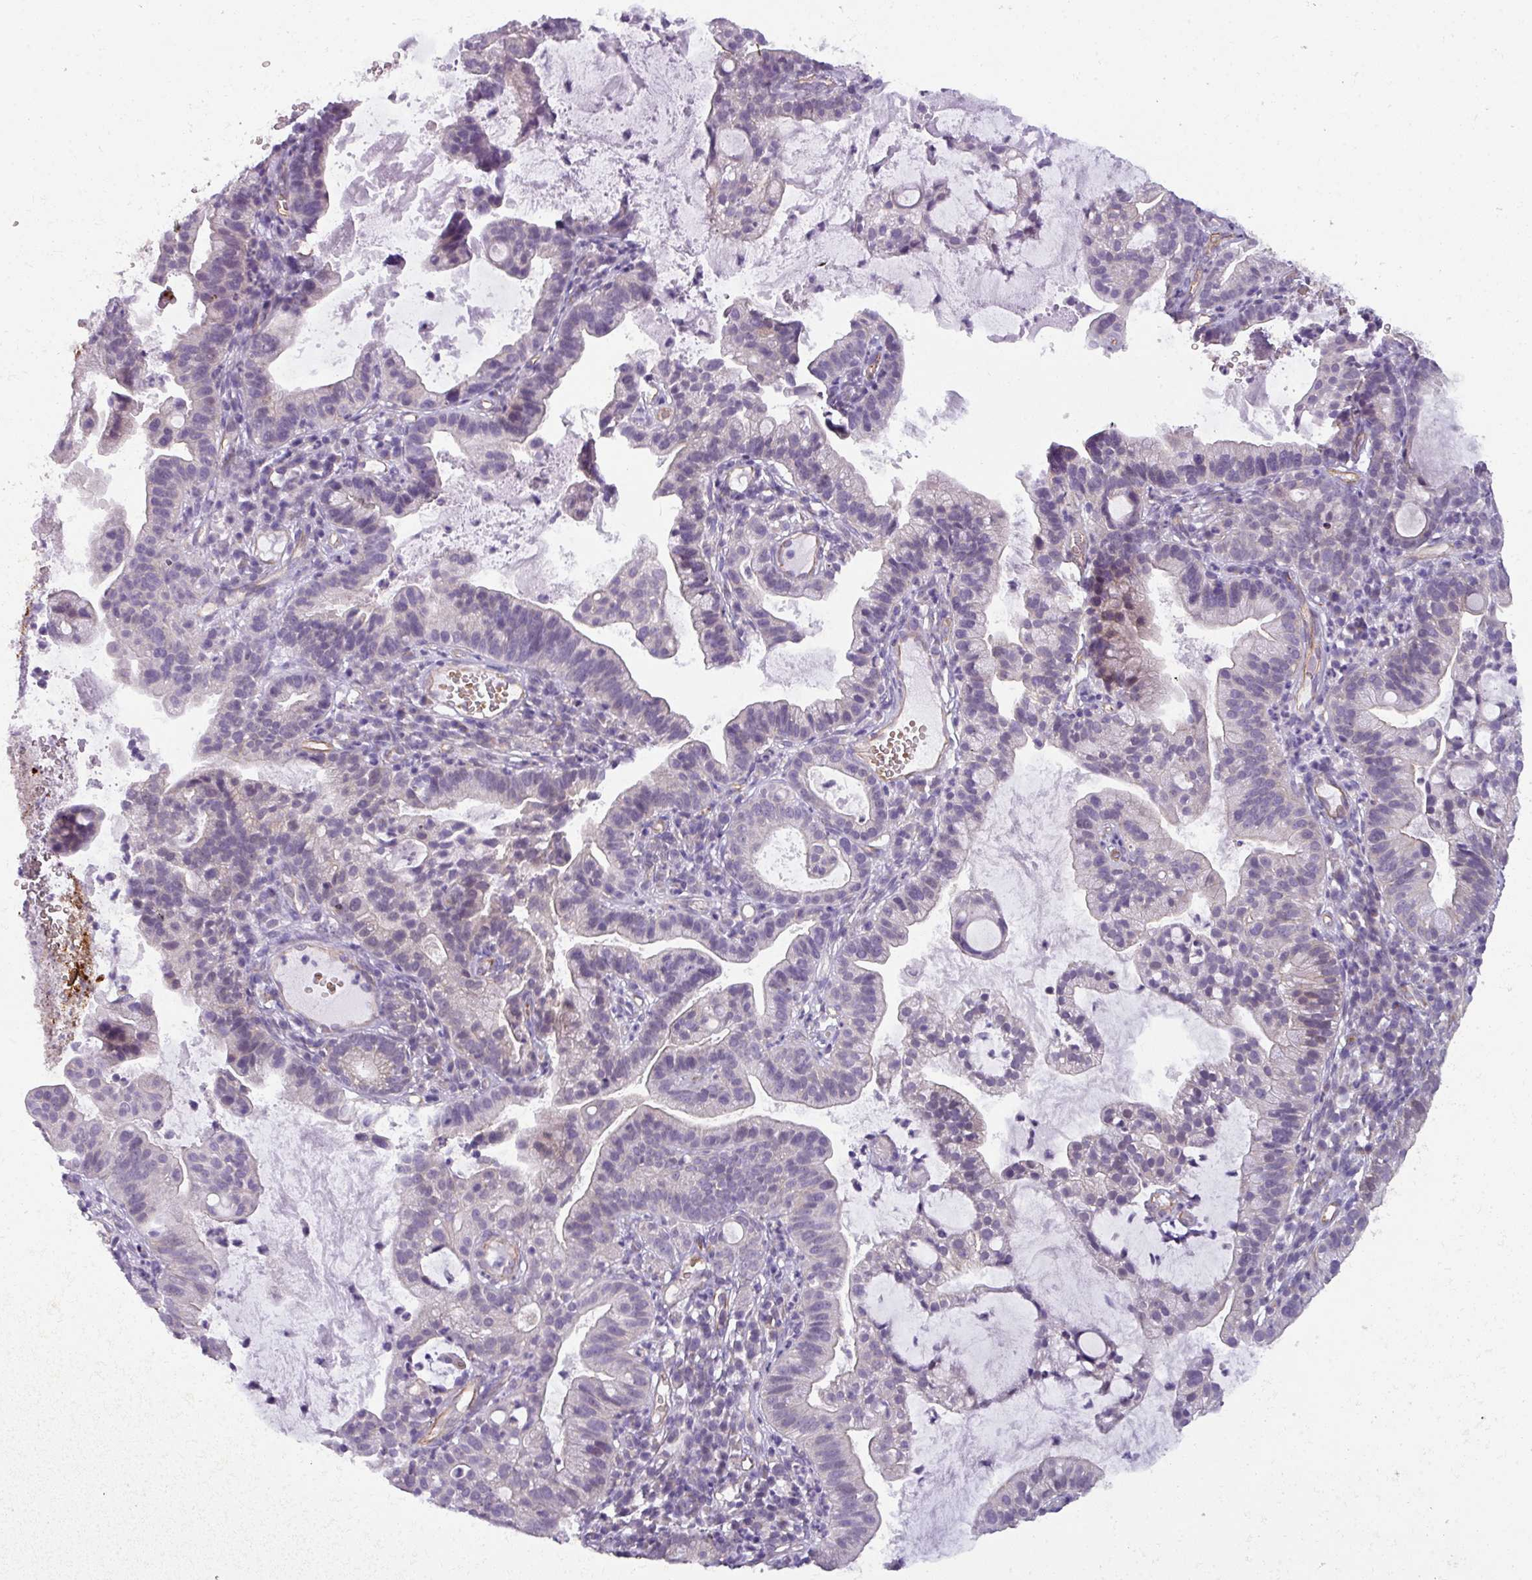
{"staining": {"intensity": "negative", "quantity": "none", "location": "none"}, "tissue": "cervical cancer", "cell_type": "Tumor cells", "image_type": "cancer", "snomed": [{"axis": "morphology", "description": "Adenocarcinoma, NOS"}, {"axis": "topography", "description": "Cervix"}], "caption": "Tumor cells are negative for protein expression in human cervical adenocarcinoma.", "gene": "BUD23", "patient": {"sex": "female", "age": 41}}